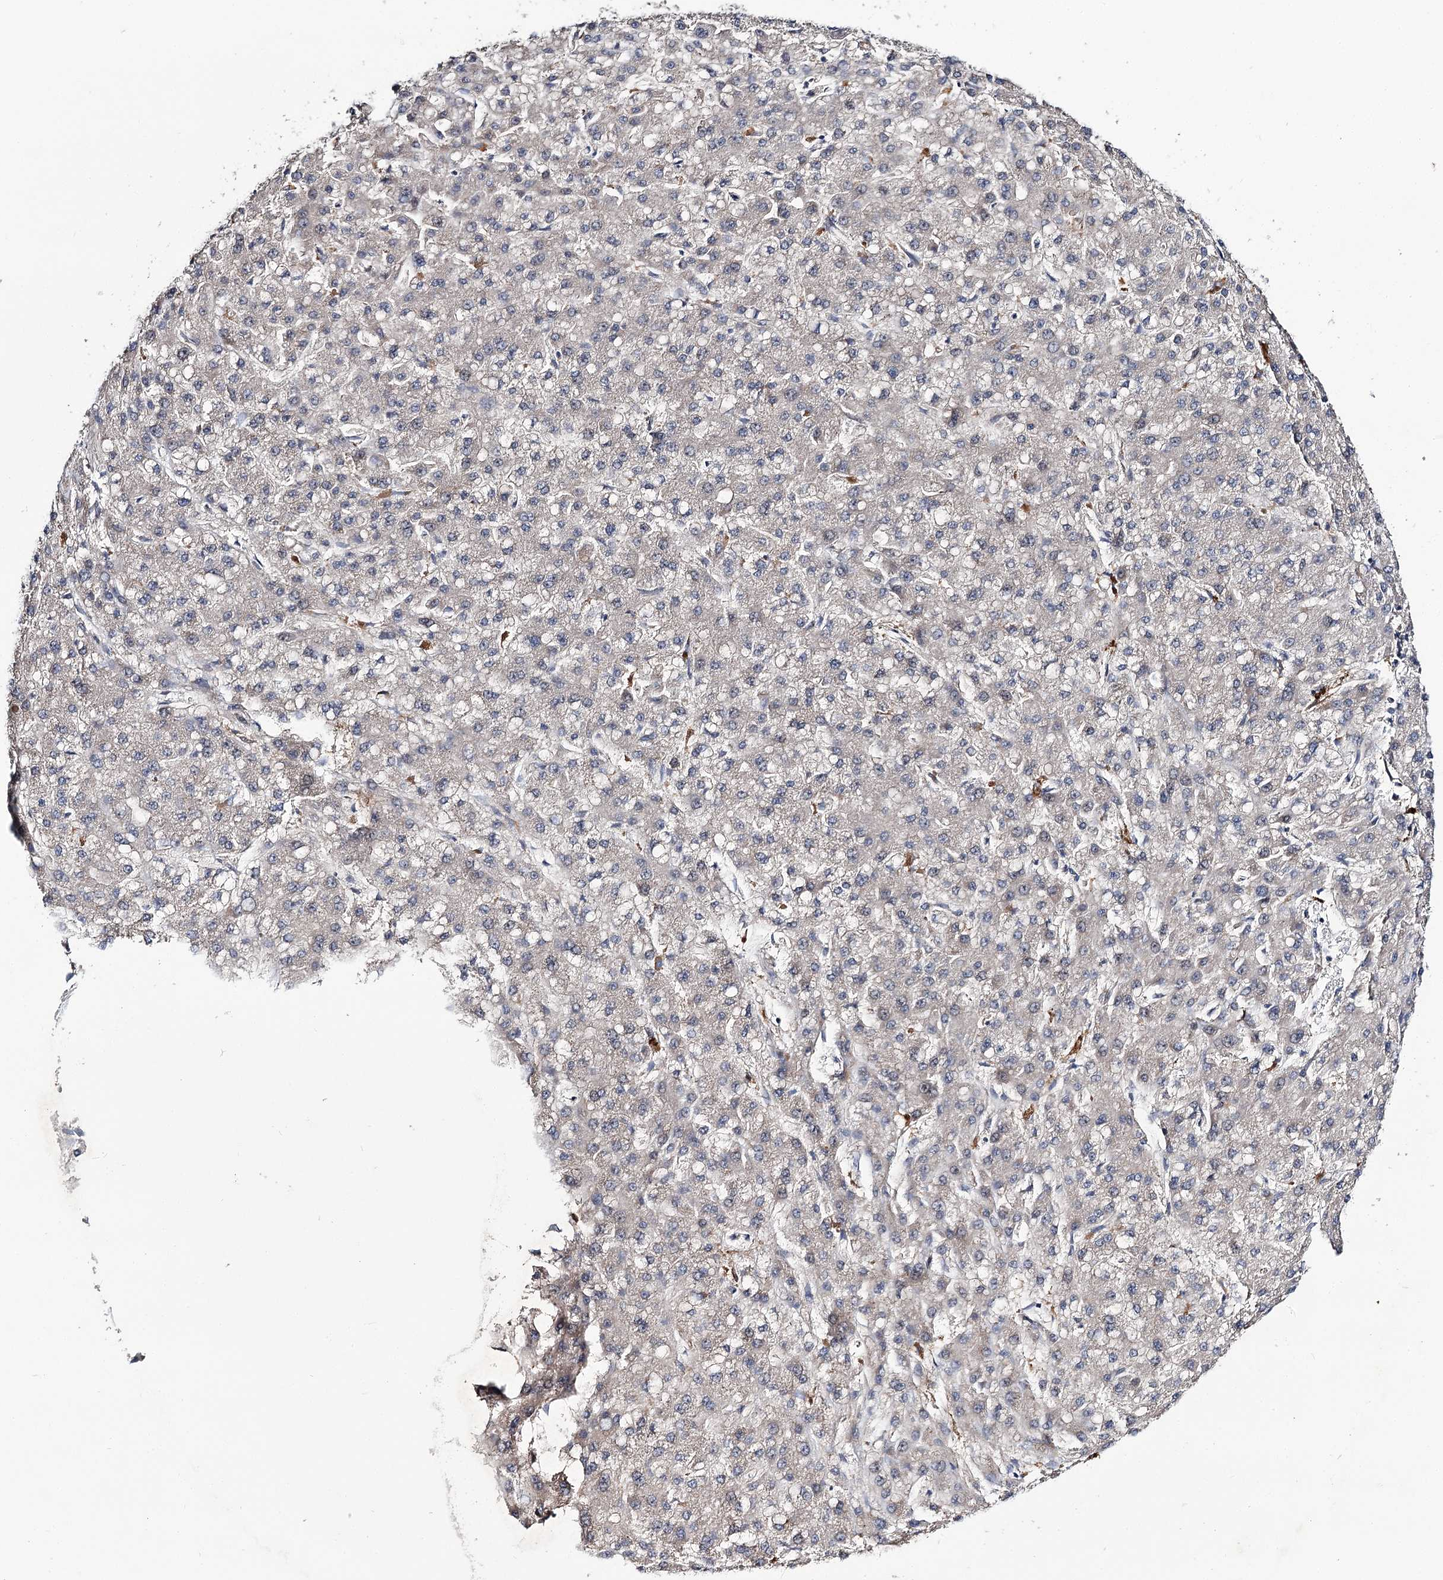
{"staining": {"intensity": "negative", "quantity": "none", "location": "none"}, "tissue": "liver cancer", "cell_type": "Tumor cells", "image_type": "cancer", "snomed": [{"axis": "morphology", "description": "Carcinoma, Hepatocellular, NOS"}, {"axis": "topography", "description": "Liver"}], "caption": "This is a photomicrograph of IHC staining of liver cancer (hepatocellular carcinoma), which shows no staining in tumor cells.", "gene": "MINDY3", "patient": {"sex": "male", "age": 67}}